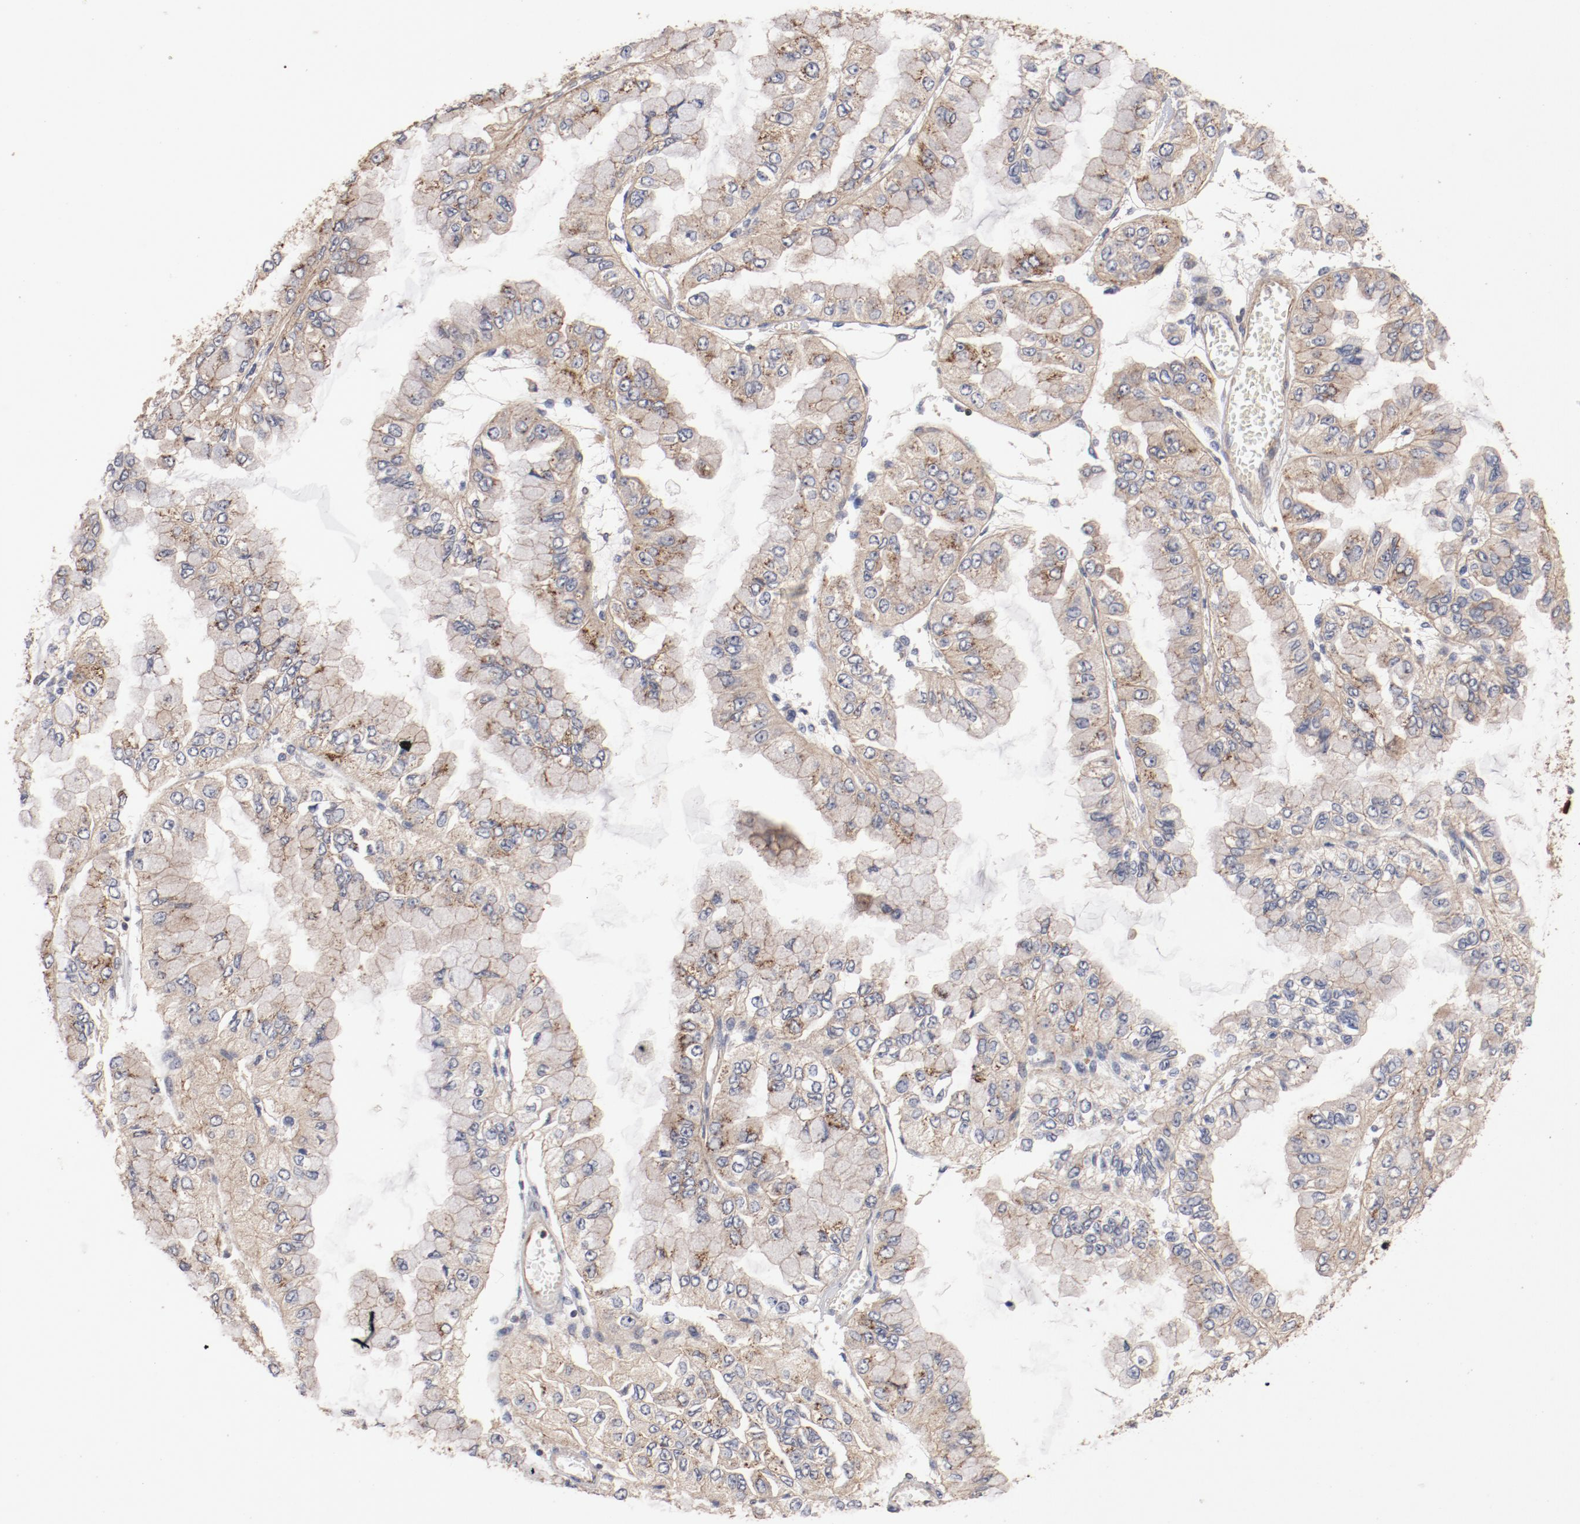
{"staining": {"intensity": "weak", "quantity": ">75%", "location": "cytoplasmic/membranous"}, "tissue": "liver cancer", "cell_type": "Tumor cells", "image_type": "cancer", "snomed": [{"axis": "morphology", "description": "Cholangiocarcinoma"}, {"axis": "topography", "description": "Liver"}], "caption": "A low amount of weak cytoplasmic/membranous expression is present in about >75% of tumor cells in cholangiocarcinoma (liver) tissue. (Stains: DAB (3,3'-diaminobenzidine) in brown, nuclei in blue, Microscopy: brightfield microscopy at high magnification).", "gene": "GUF1", "patient": {"sex": "female", "age": 79}}